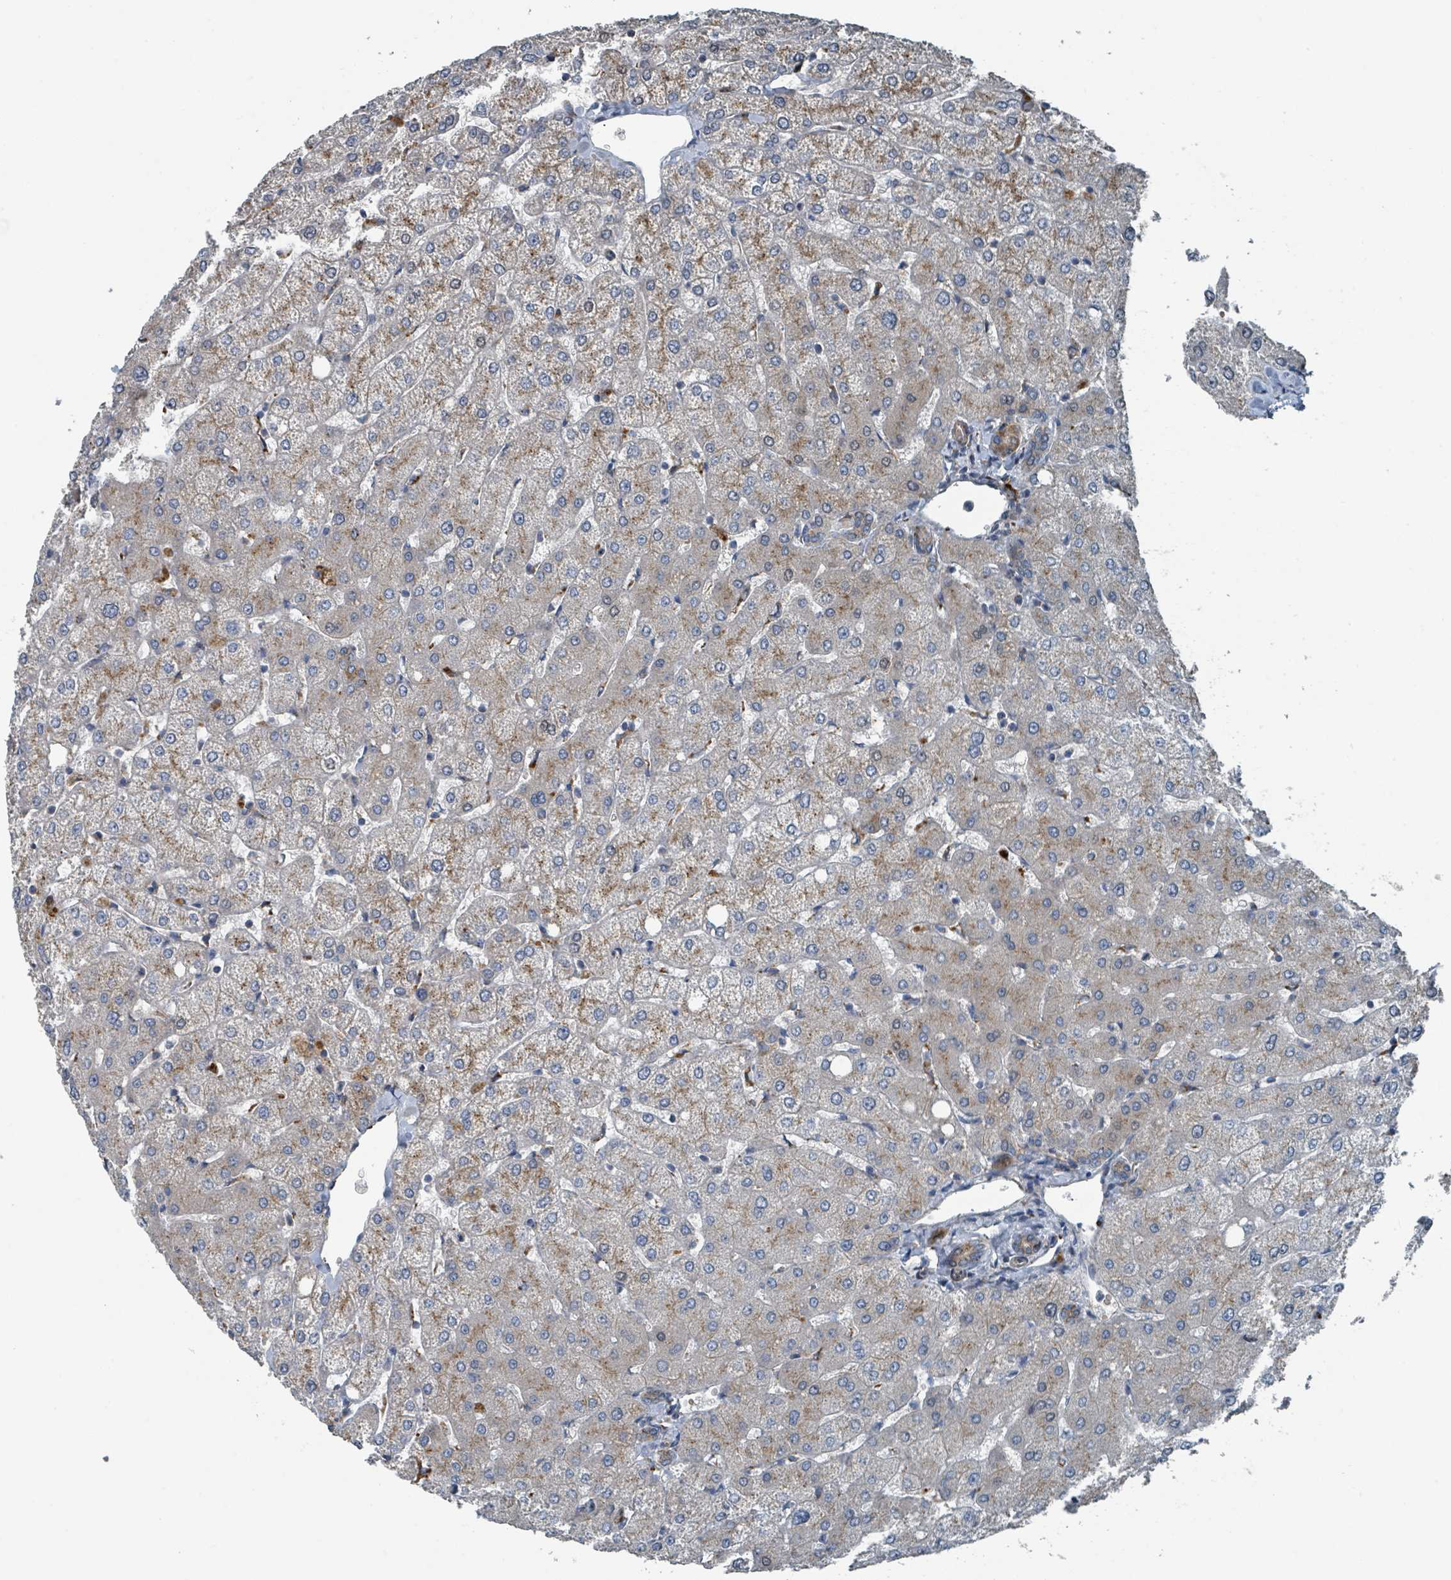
{"staining": {"intensity": "moderate", "quantity": ">75%", "location": "cytoplasmic/membranous"}, "tissue": "liver", "cell_type": "Cholangiocytes", "image_type": "normal", "snomed": [{"axis": "morphology", "description": "Normal tissue, NOS"}, {"axis": "topography", "description": "Liver"}], "caption": "Brown immunohistochemical staining in benign liver exhibits moderate cytoplasmic/membranous positivity in about >75% of cholangiocytes.", "gene": "DIPK2A", "patient": {"sex": "female", "age": 54}}